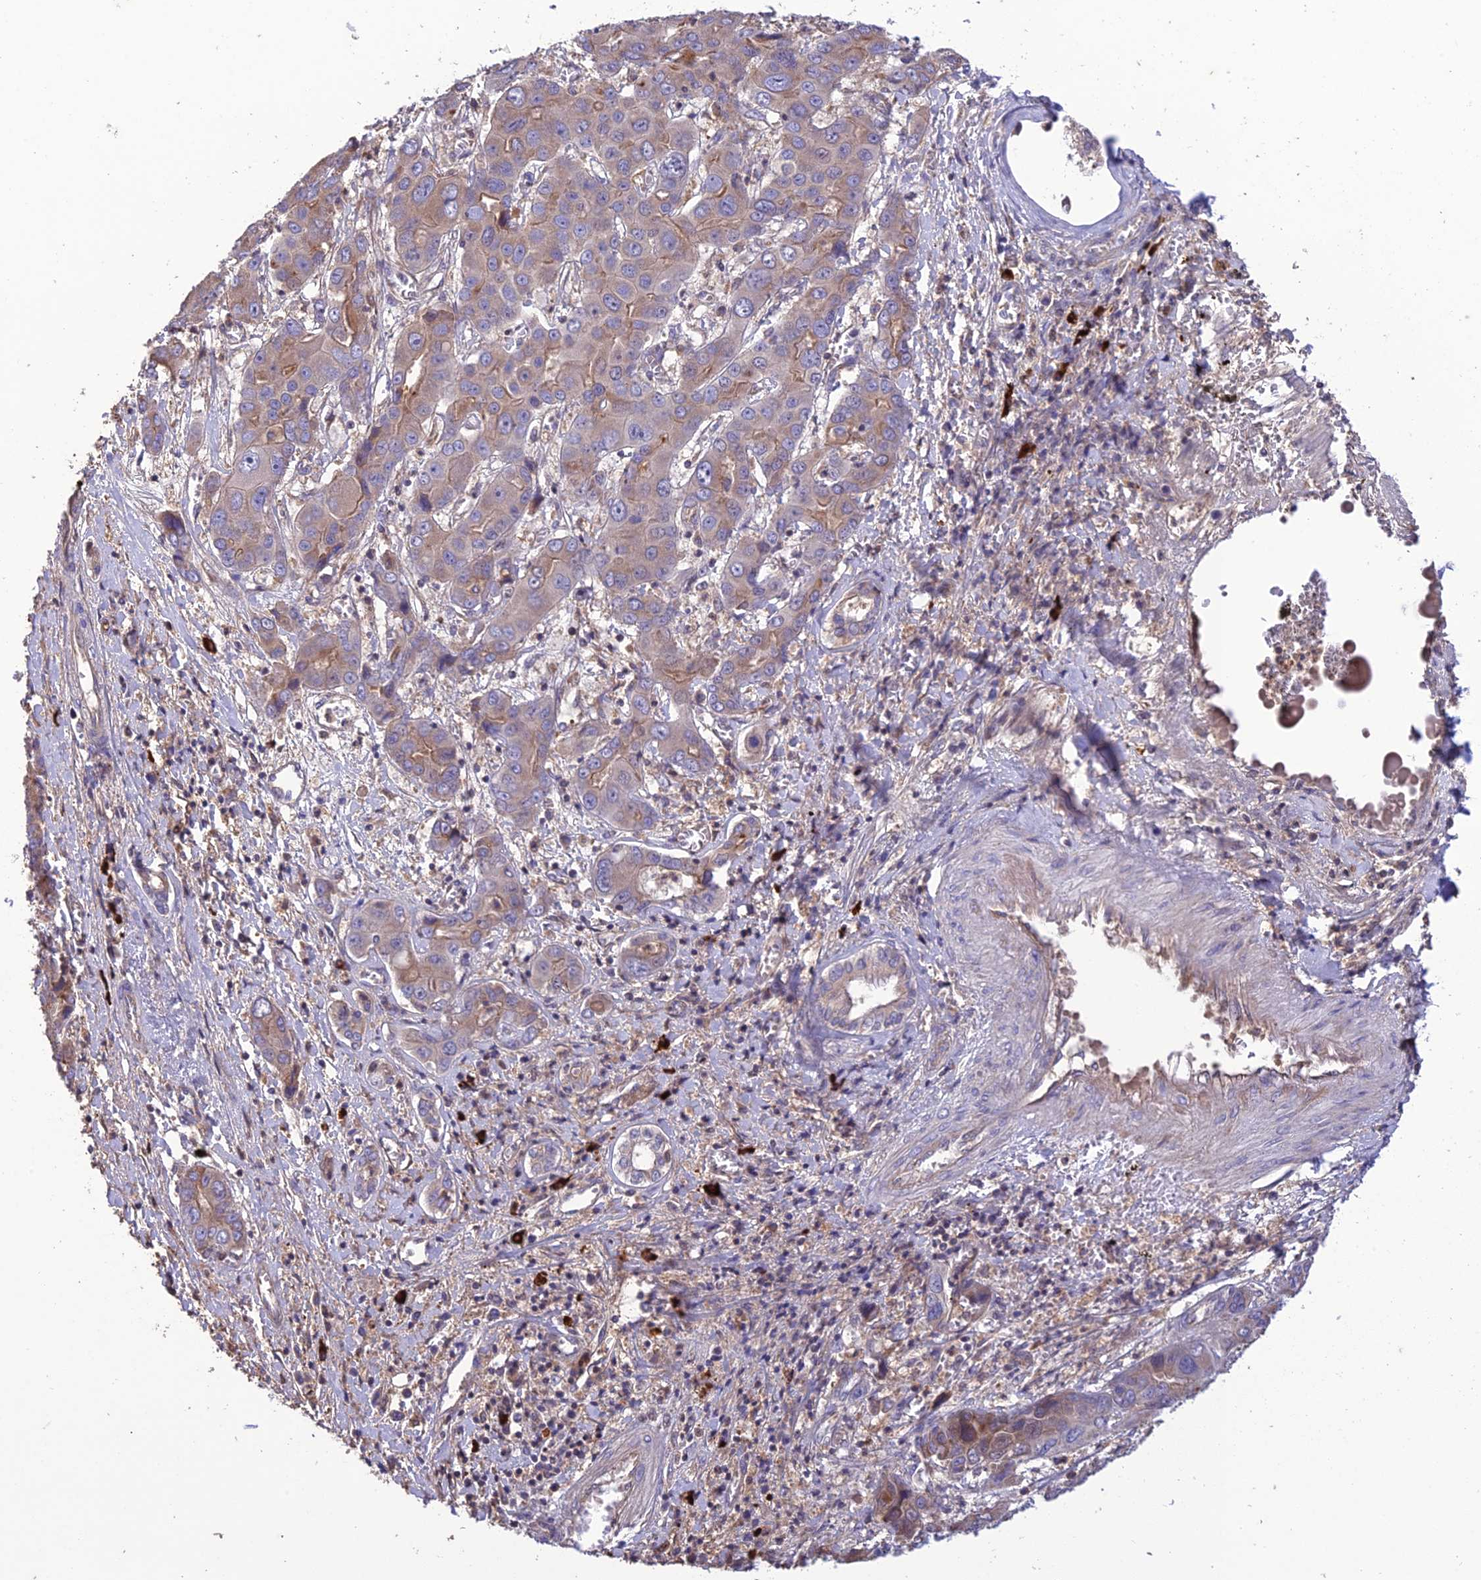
{"staining": {"intensity": "weak", "quantity": ">75%", "location": "cytoplasmic/membranous"}, "tissue": "liver cancer", "cell_type": "Tumor cells", "image_type": "cancer", "snomed": [{"axis": "morphology", "description": "Cholangiocarcinoma"}, {"axis": "topography", "description": "Liver"}], "caption": "An IHC micrograph of tumor tissue is shown. Protein staining in brown labels weak cytoplasmic/membranous positivity in liver cancer (cholangiocarcinoma) within tumor cells. Nuclei are stained in blue.", "gene": "MIOS", "patient": {"sex": "male", "age": 67}}